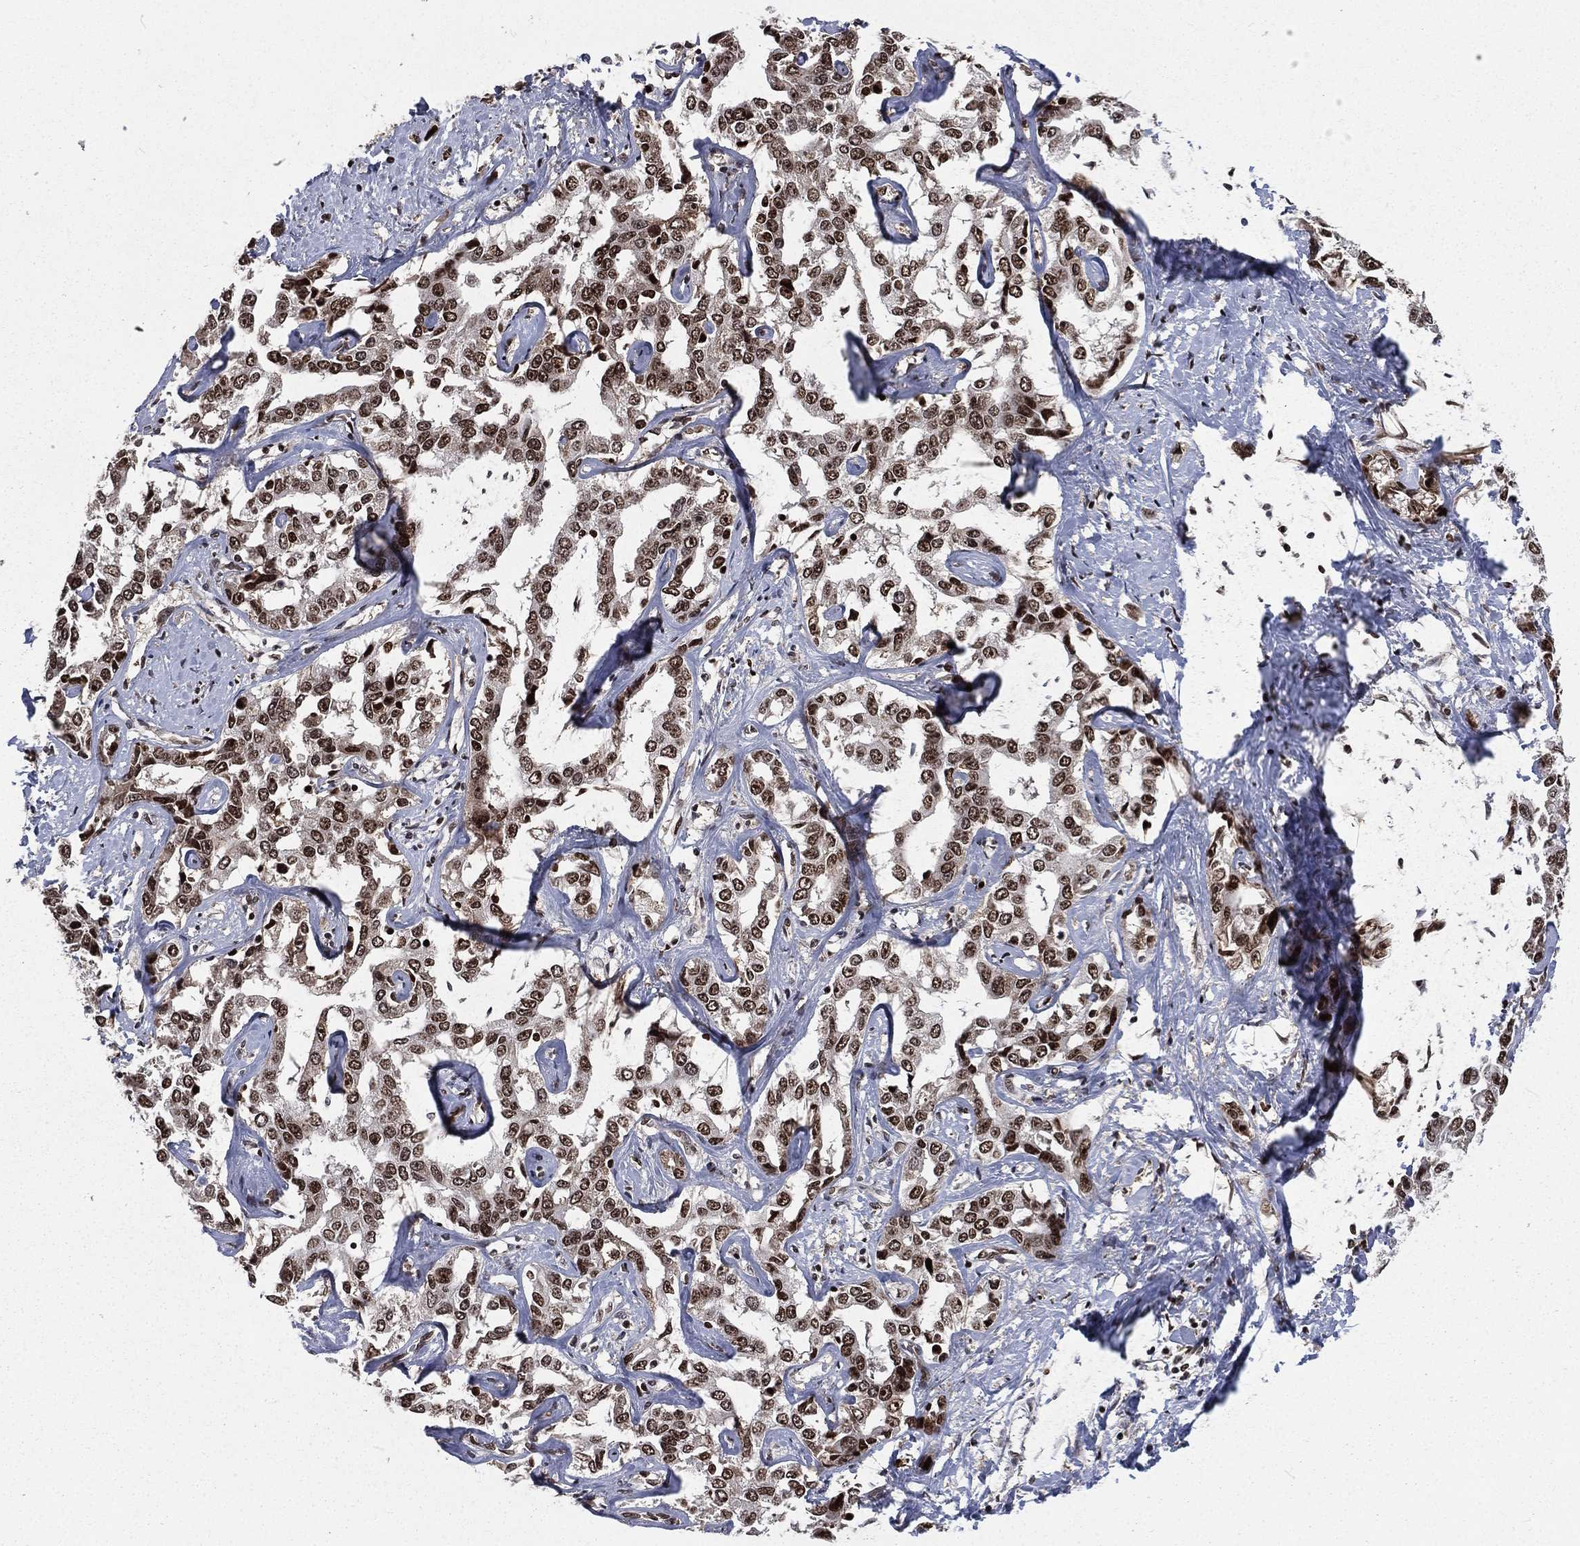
{"staining": {"intensity": "moderate", "quantity": ">75%", "location": "nuclear"}, "tissue": "liver cancer", "cell_type": "Tumor cells", "image_type": "cancer", "snomed": [{"axis": "morphology", "description": "Cholangiocarcinoma"}, {"axis": "topography", "description": "Liver"}], "caption": "Tumor cells show medium levels of moderate nuclear staining in approximately >75% of cells in liver cholangiocarcinoma.", "gene": "POLB", "patient": {"sex": "male", "age": 59}}